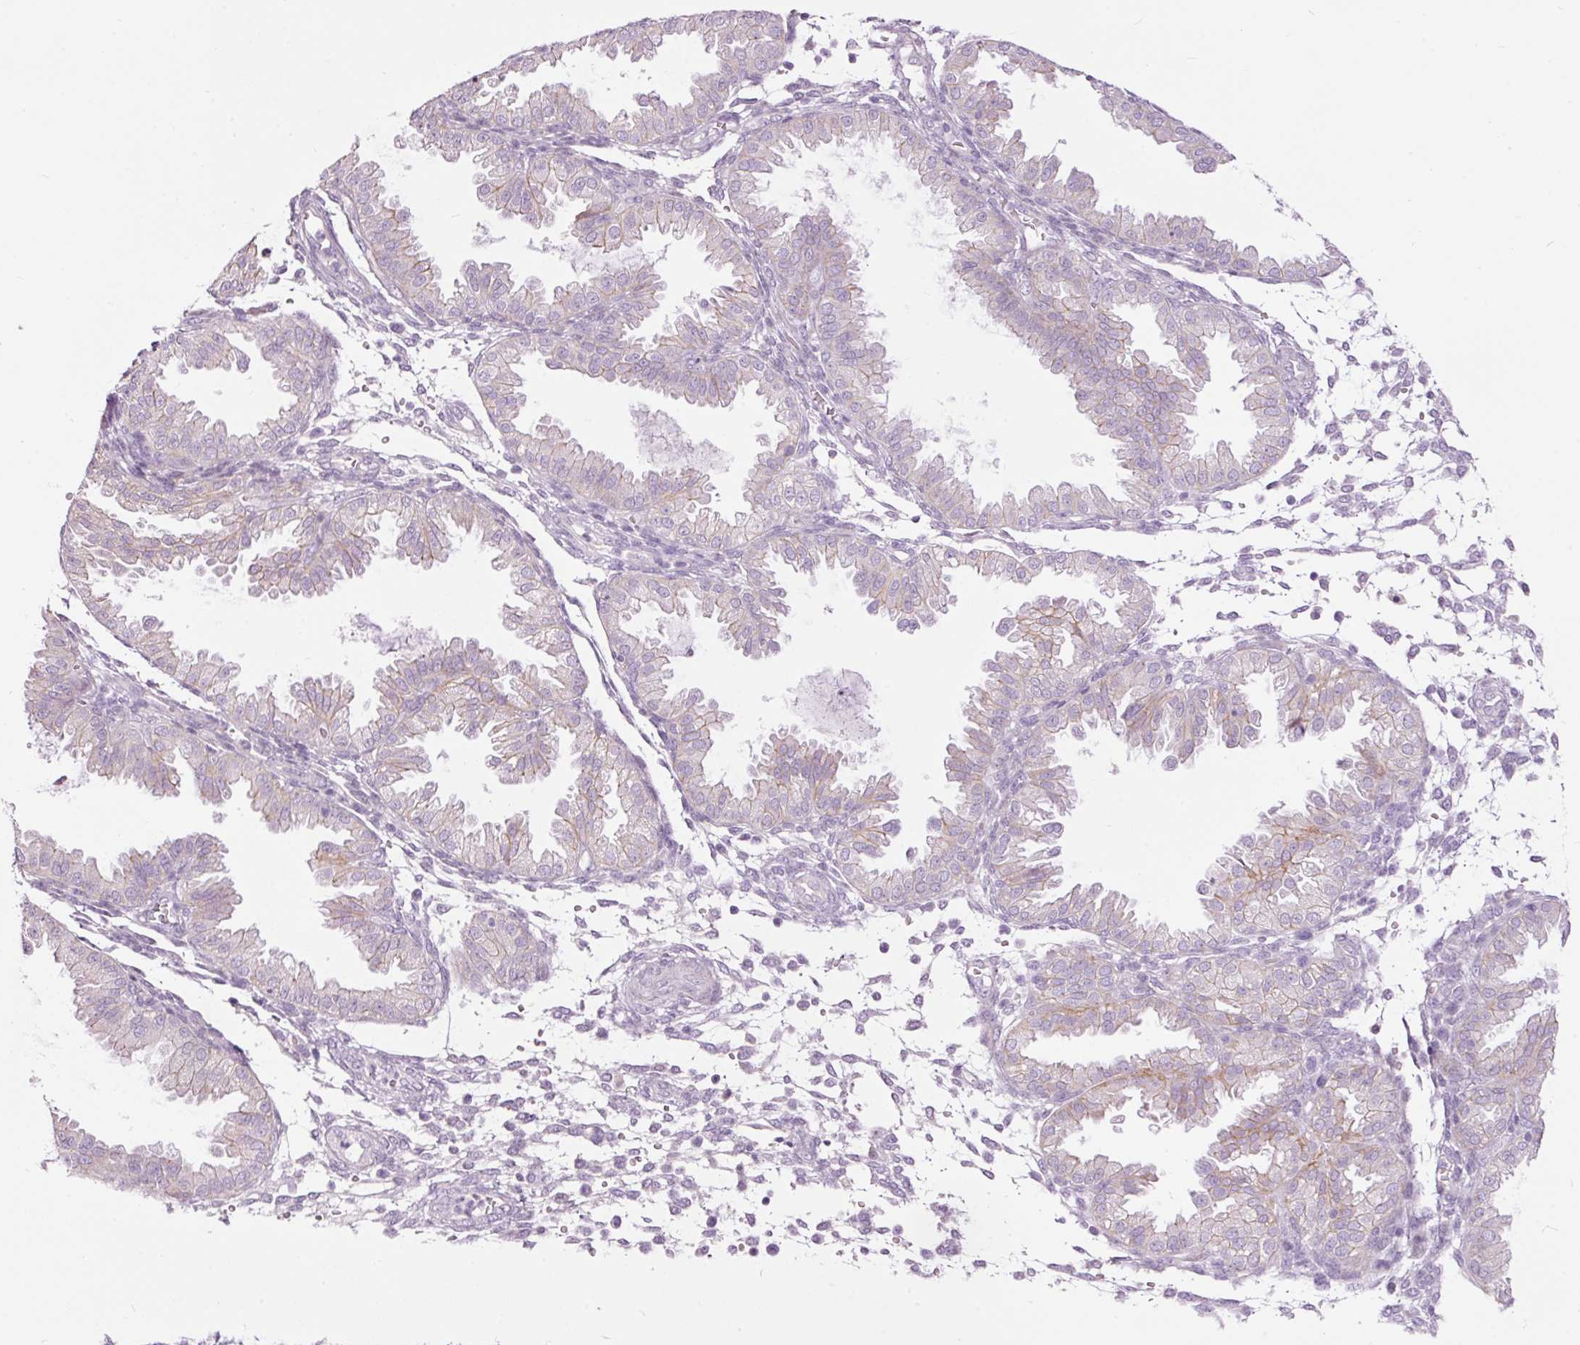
{"staining": {"intensity": "negative", "quantity": "none", "location": "none"}, "tissue": "endometrium", "cell_type": "Cells in endometrial stroma", "image_type": "normal", "snomed": [{"axis": "morphology", "description": "Normal tissue, NOS"}, {"axis": "topography", "description": "Endometrium"}], "caption": "Immunohistochemistry image of benign endometrium: endometrium stained with DAB shows no significant protein staining in cells in endometrial stroma. (Brightfield microscopy of DAB immunohistochemistry (IHC) at high magnification).", "gene": "FCRL4", "patient": {"sex": "female", "age": 33}}